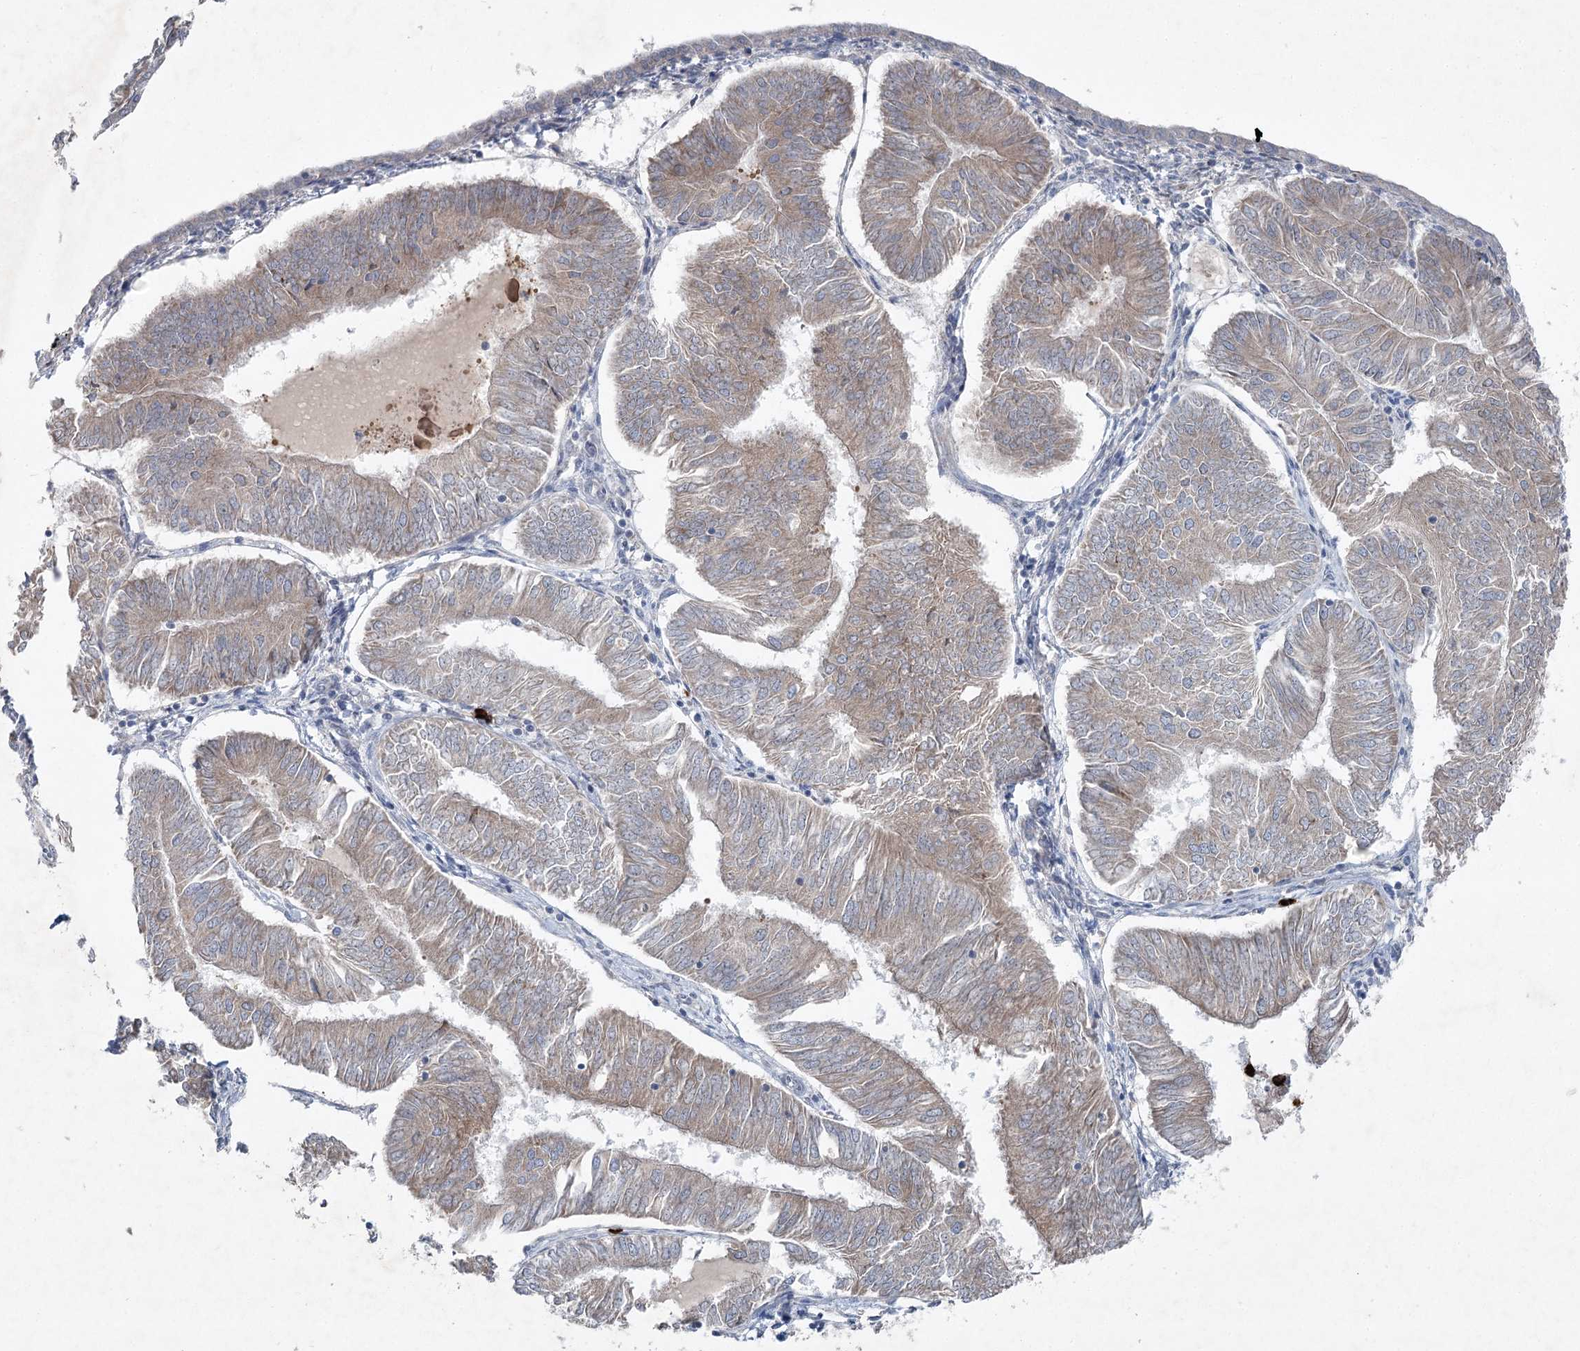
{"staining": {"intensity": "weak", "quantity": ">75%", "location": "cytoplasmic/membranous"}, "tissue": "endometrial cancer", "cell_type": "Tumor cells", "image_type": "cancer", "snomed": [{"axis": "morphology", "description": "Adenocarcinoma, NOS"}, {"axis": "topography", "description": "Endometrium"}], "caption": "A high-resolution micrograph shows immunohistochemistry staining of endometrial cancer (adenocarcinoma), which shows weak cytoplasmic/membranous expression in about >75% of tumor cells.", "gene": "PLA2G12A", "patient": {"sex": "female", "age": 58}}